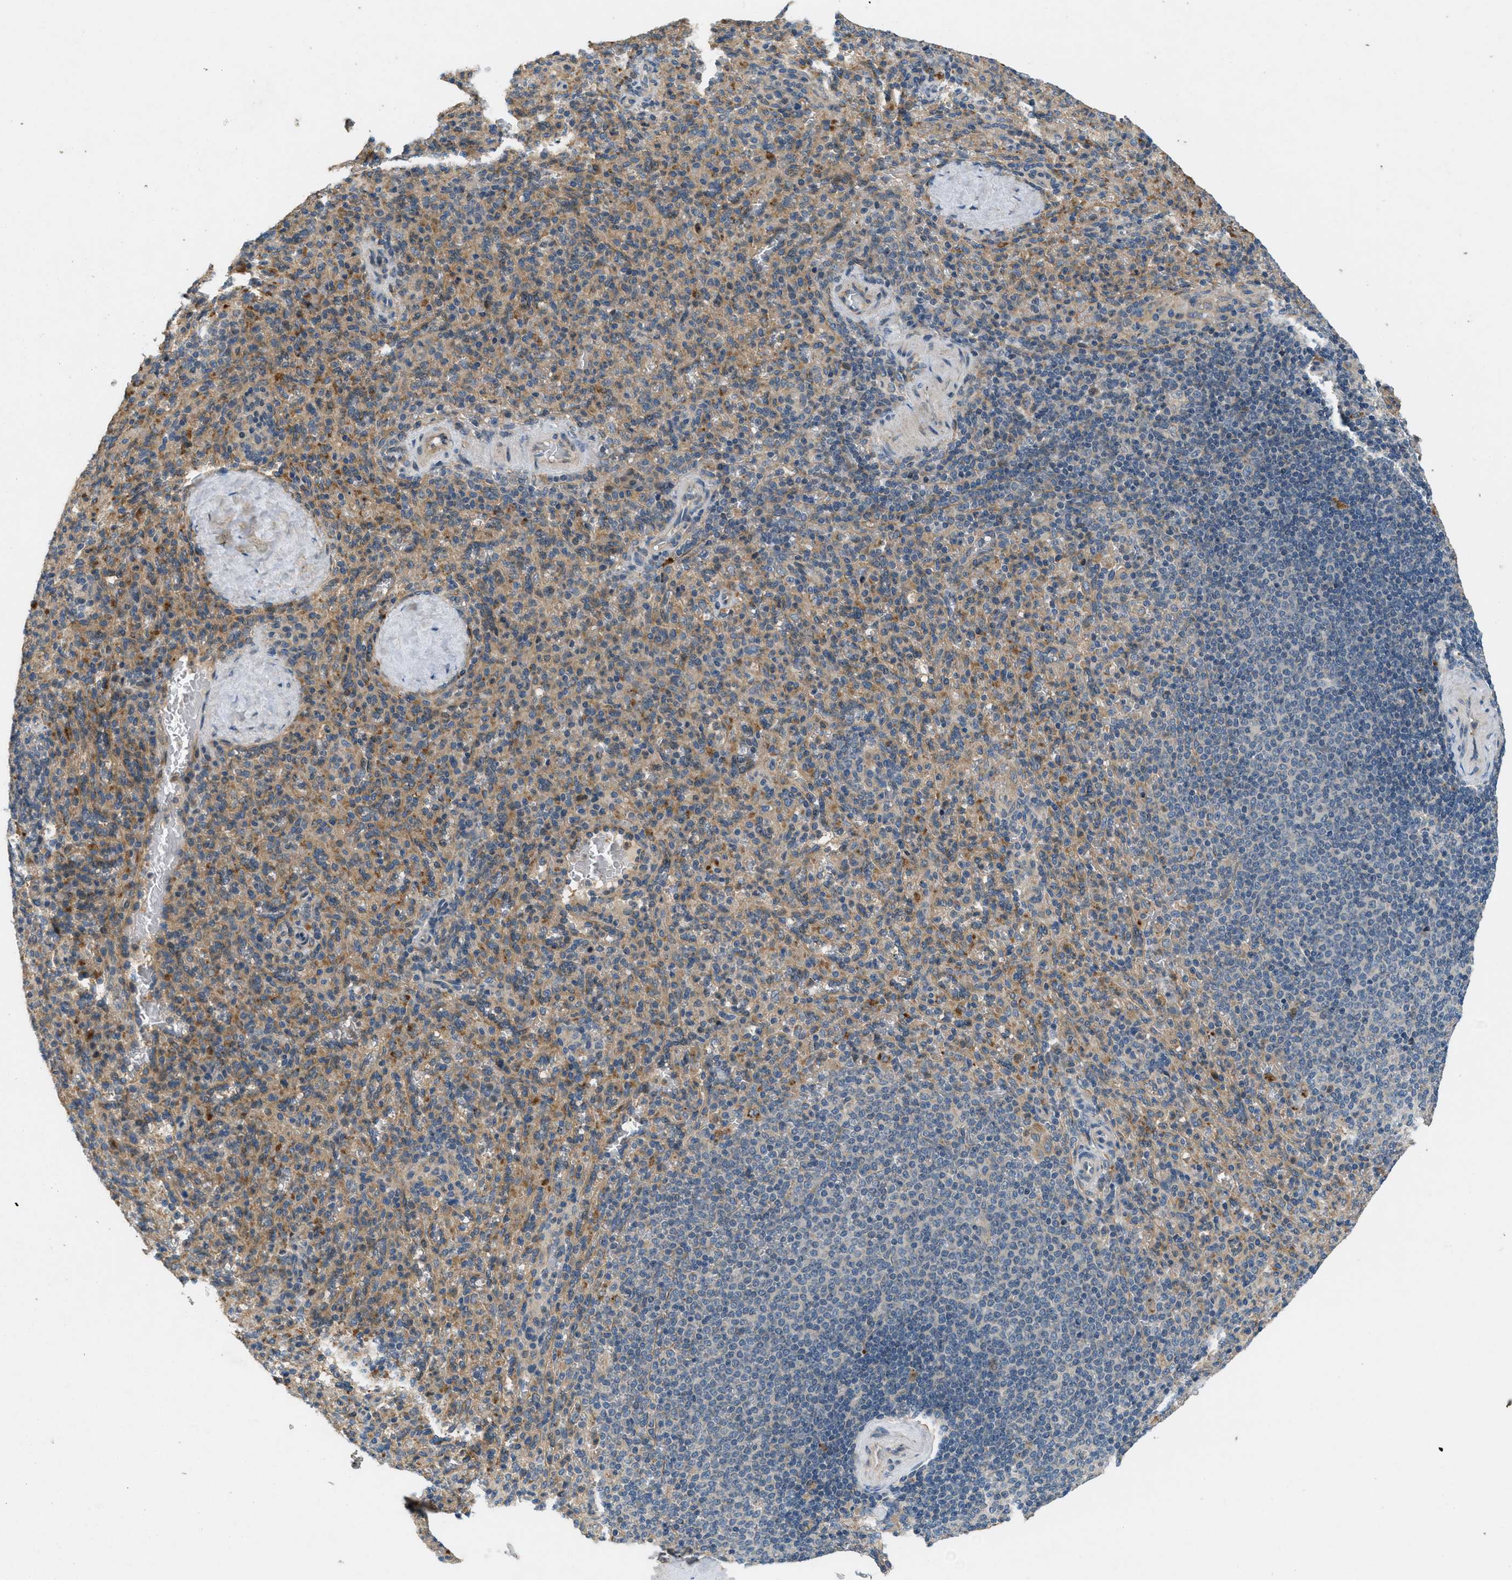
{"staining": {"intensity": "weak", "quantity": "25%-75%", "location": "cytoplasmic/membranous"}, "tissue": "spleen", "cell_type": "Cells in red pulp", "image_type": "normal", "snomed": [{"axis": "morphology", "description": "Normal tissue, NOS"}, {"axis": "topography", "description": "Spleen"}], "caption": "Immunohistochemical staining of benign human spleen displays 25%-75% levels of weak cytoplasmic/membranous protein staining in approximately 25%-75% of cells in red pulp. The protein of interest is shown in brown color, while the nuclei are stained blue.", "gene": "ADCY6", "patient": {"sex": "male", "age": 36}}